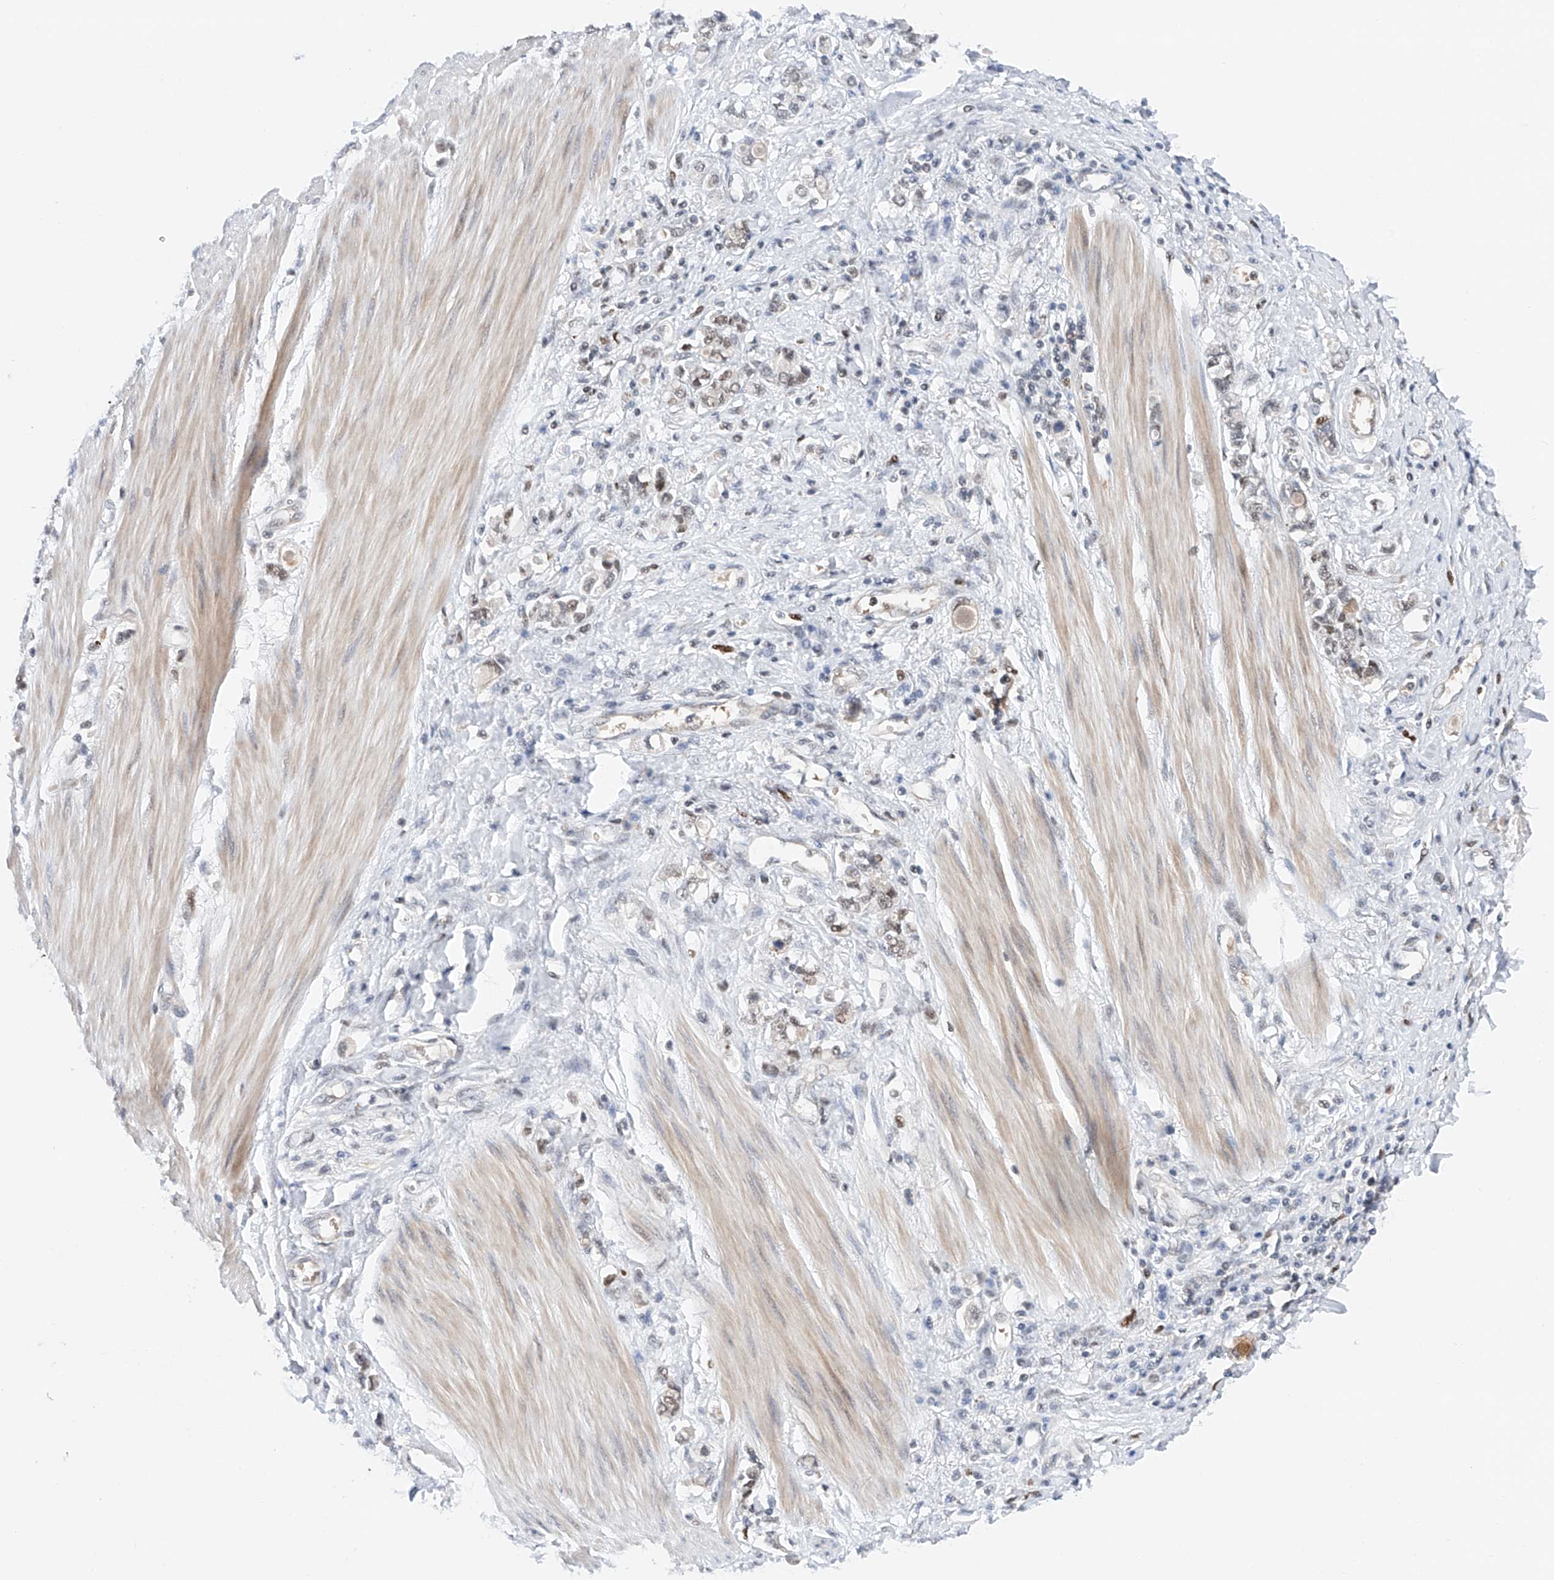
{"staining": {"intensity": "weak", "quantity": "25%-75%", "location": "nuclear"}, "tissue": "stomach cancer", "cell_type": "Tumor cells", "image_type": "cancer", "snomed": [{"axis": "morphology", "description": "Adenocarcinoma, NOS"}, {"axis": "topography", "description": "Stomach"}], "caption": "DAB (3,3'-diaminobenzidine) immunohistochemical staining of human stomach adenocarcinoma exhibits weak nuclear protein positivity in approximately 25%-75% of tumor cells.", "gene": "SNRNP200", "patient": {"sex": "female", "age": 76}}